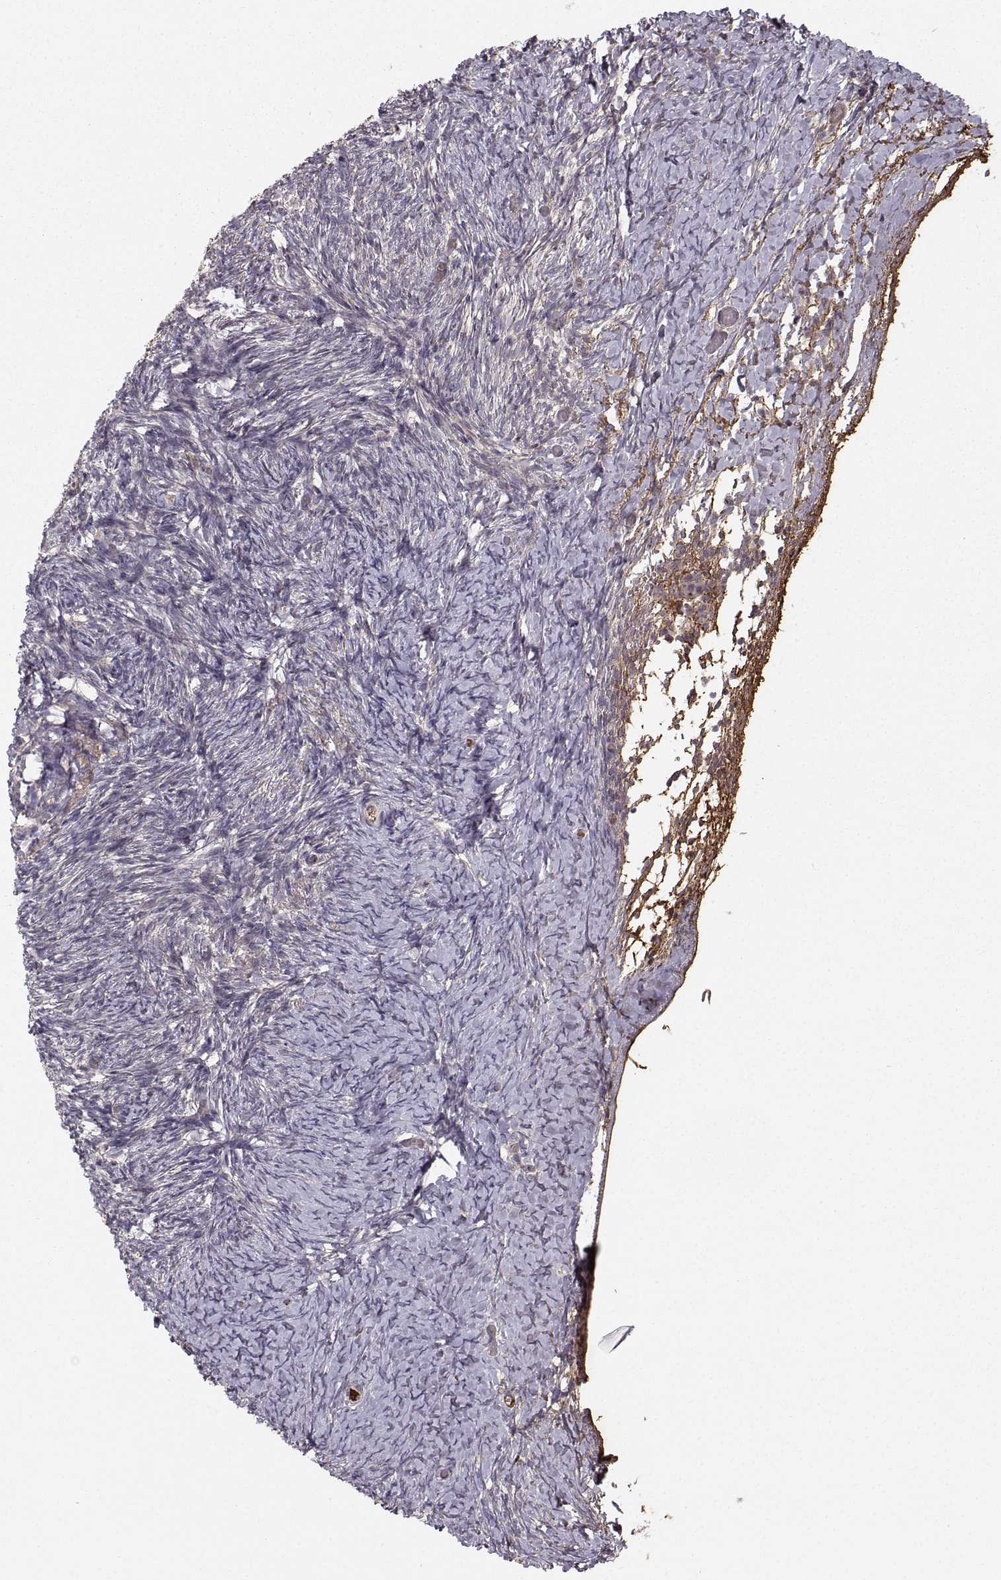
{"staining": {"intensity": "moderate", "quantity": "25%-75%", "location": "cytoplasmic/membranous"}, "tissue": "ovary", "cell_type": "Follicle cells", "image_type": "normal", "snomed": [{"axis": "morphology", "description": "Normal tissue, NOS"}, {"axis": "topography", "description": "Ovary"}], "caption": "A brown stain highlights moderate cytoplasmic/membranous expression of a protein in follicle cells of normal human ovary. The protein of interest is shown in brown color, while the nuclei are stained blue.", "gene": "WNT6", "patient": {"sex": "female", "age": 39}}